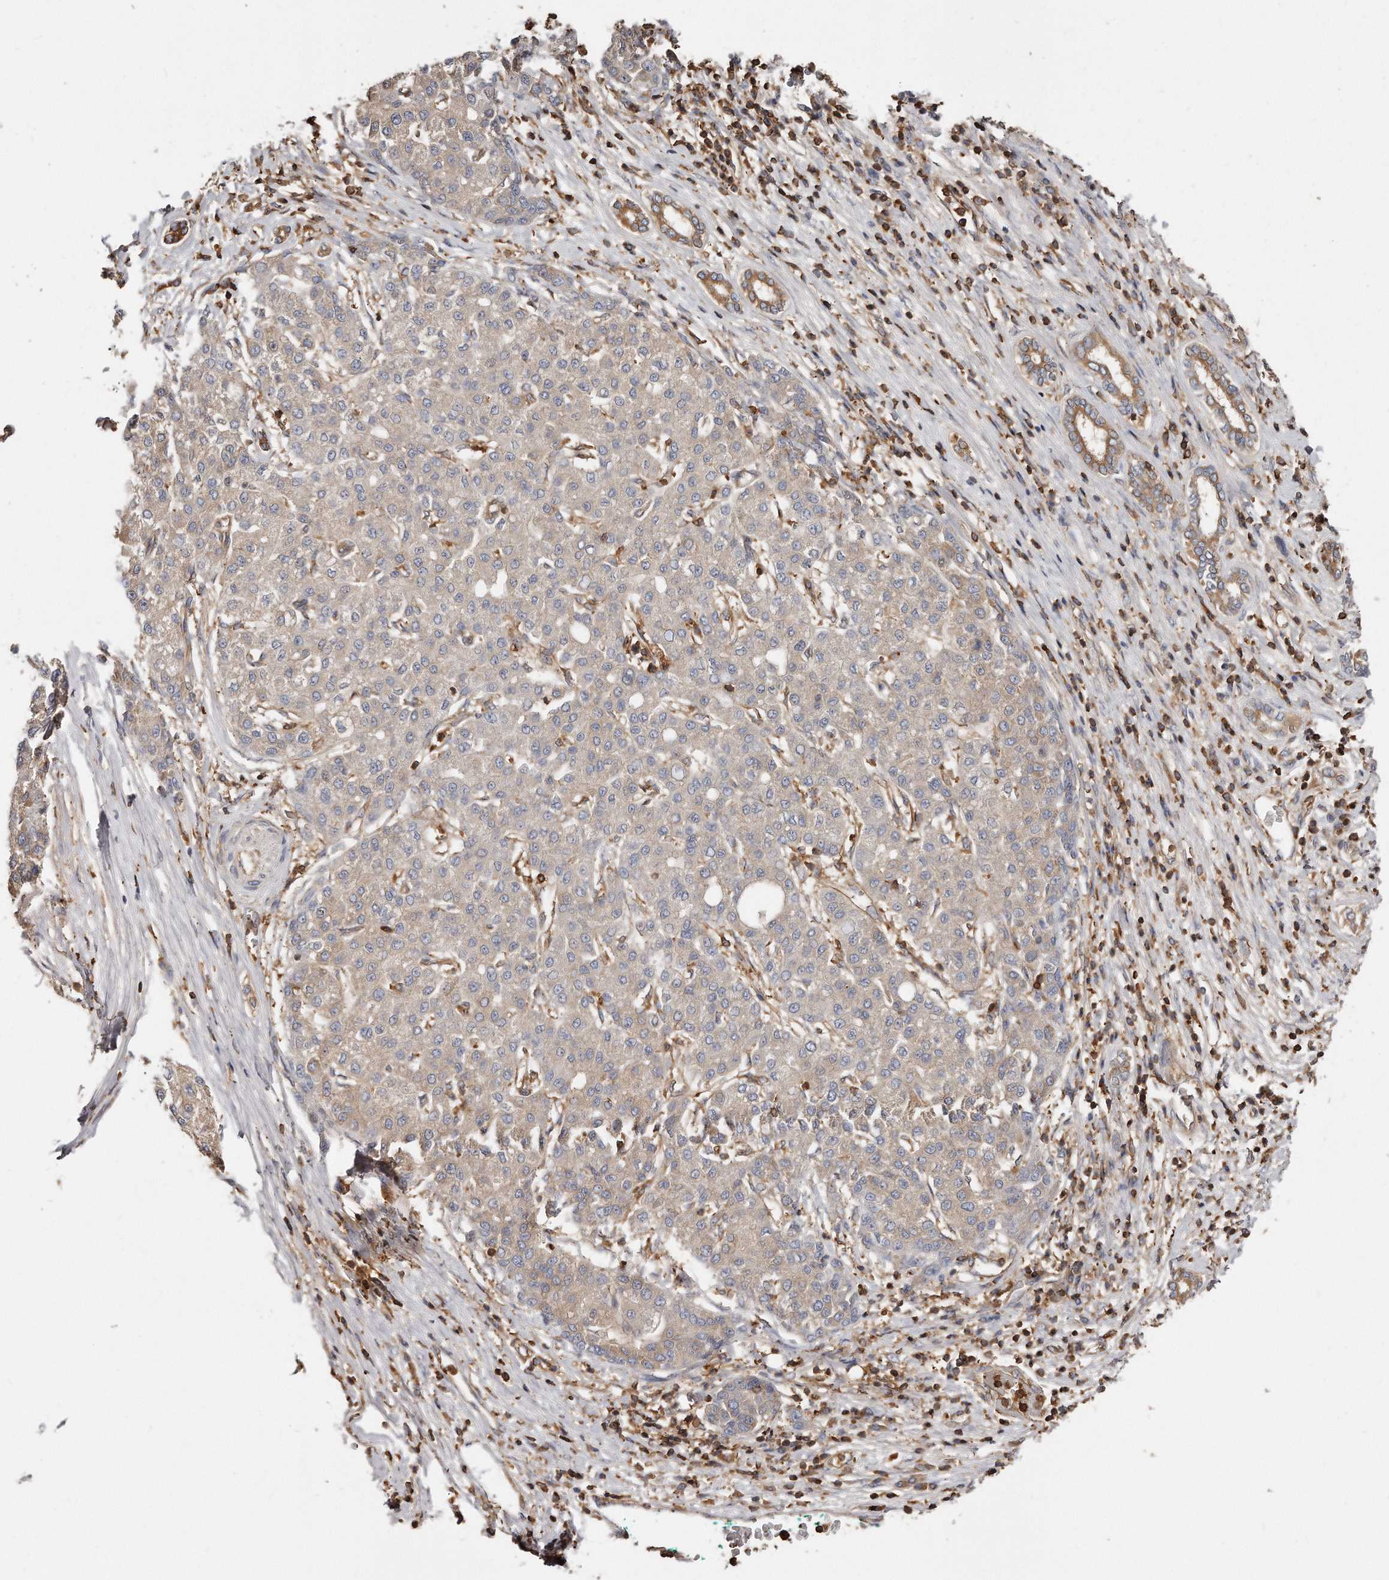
{"staining": {"intensity": "negative", "quantity": "none", "location": "none"}, "tissue": "liver cancer", "cell_type": "Tumor cells", "image_type": "cancer", "snomed": [{"axis": "morphology", "description": "Carcinoma, Hepatocellular, NOS"}, {"axis": "topography", "description": "Liver"}], "caption": "The image shows no significant expression in tumor cells of hepatocellular carcinoma (liver).", "gene": "CAP1", "patient": {"sex": "male", "age": 65}}